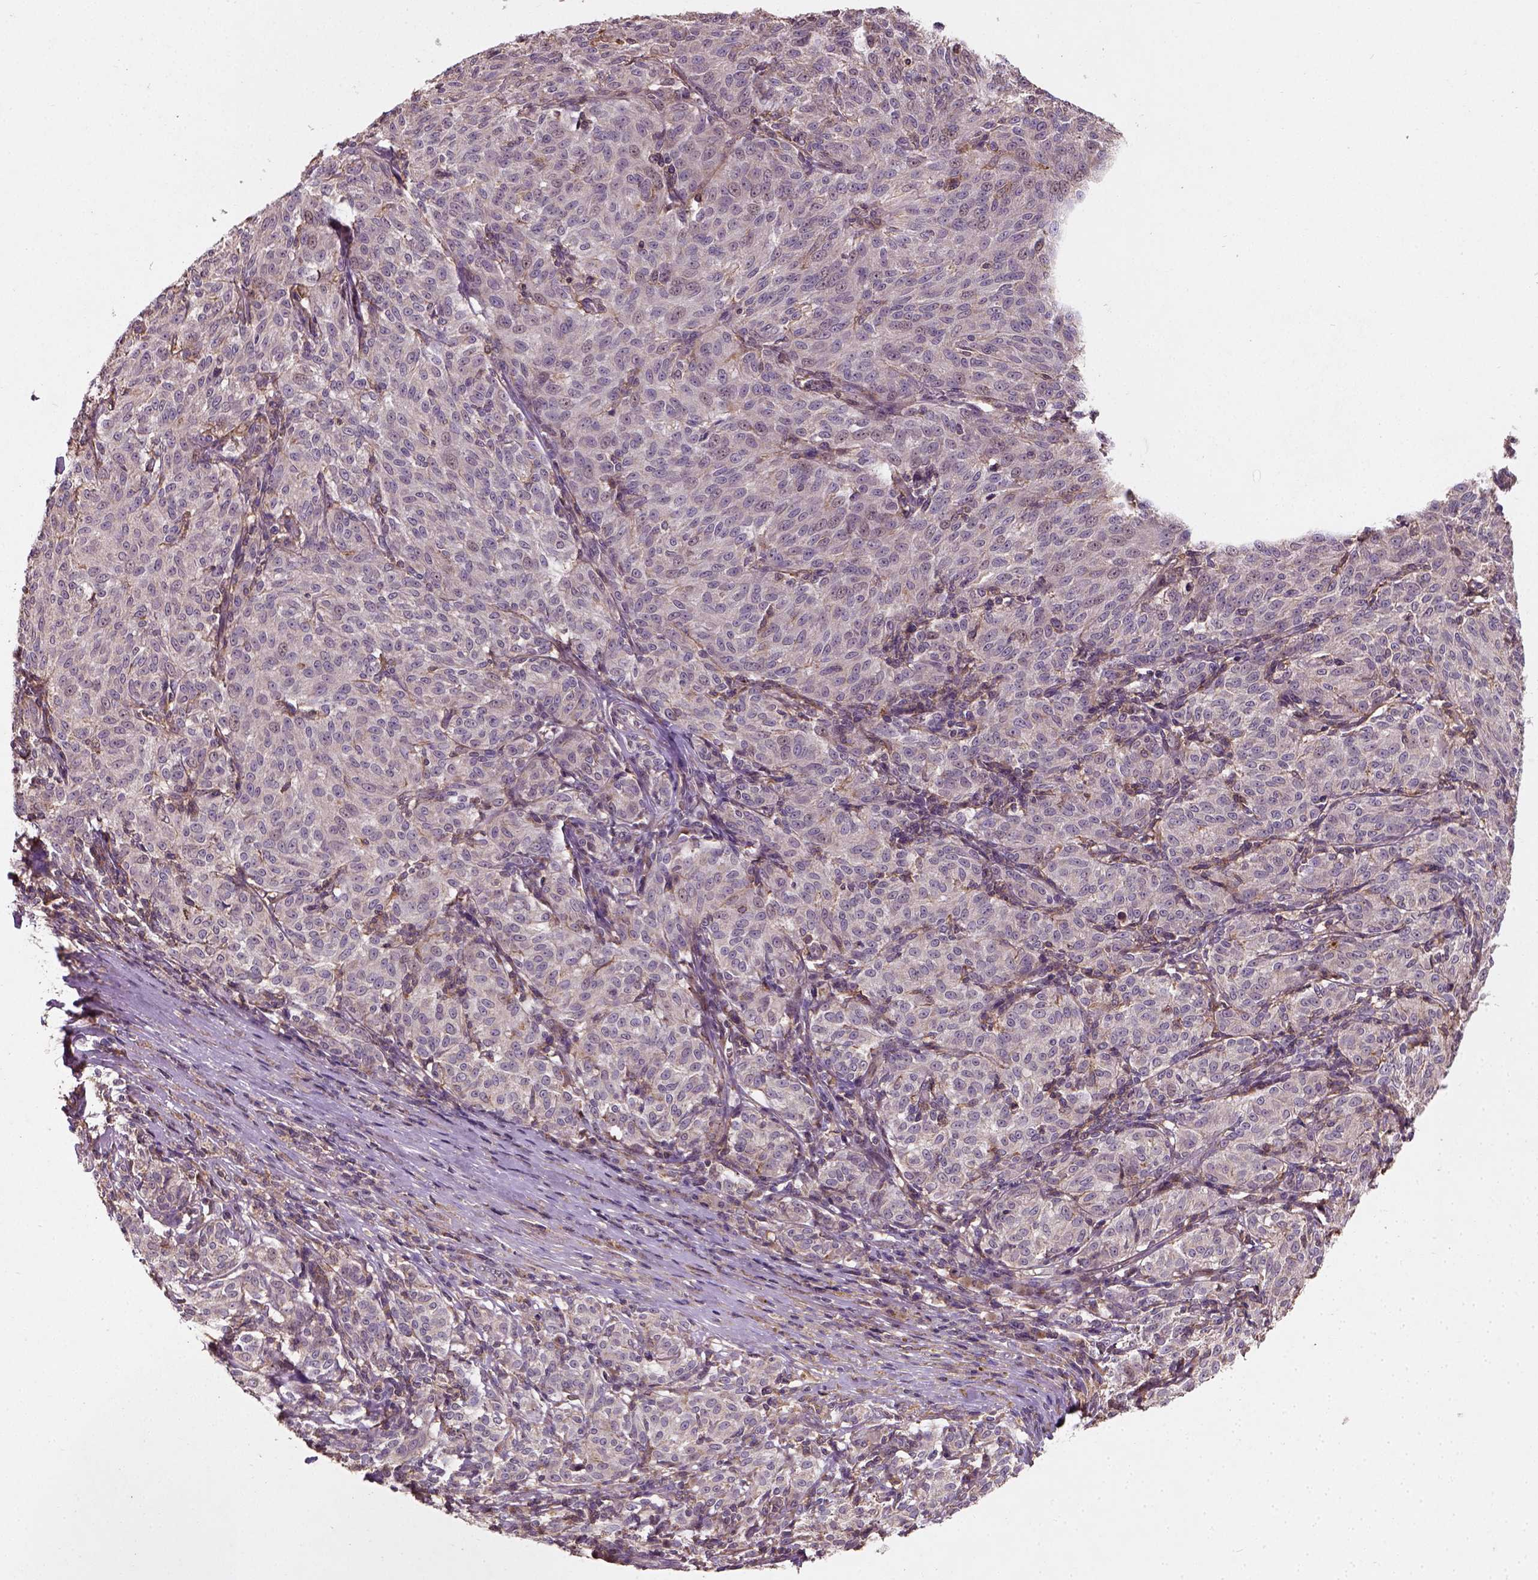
{"staining": {"intensity": "weak", "quantity": "25%-75%", "location": "cytoplasmic/membranous"}, "tissue": "melanoma", "cell_type": "Tumor cells", "image_type": "cancer", "snomed": [{"axis": "morphology", "description": "Malignant melanoma, NOS"}, {"axis": "topography", "description": "Skin"}], "caption": "Tumor cells demonstrate low levels of weak cytoplasmic/membranous expression in approximately 25%-75% of cells in malignant melanoma.", "gene": "CAMKK1", "patient": {"sex": "female", "age": 72}}